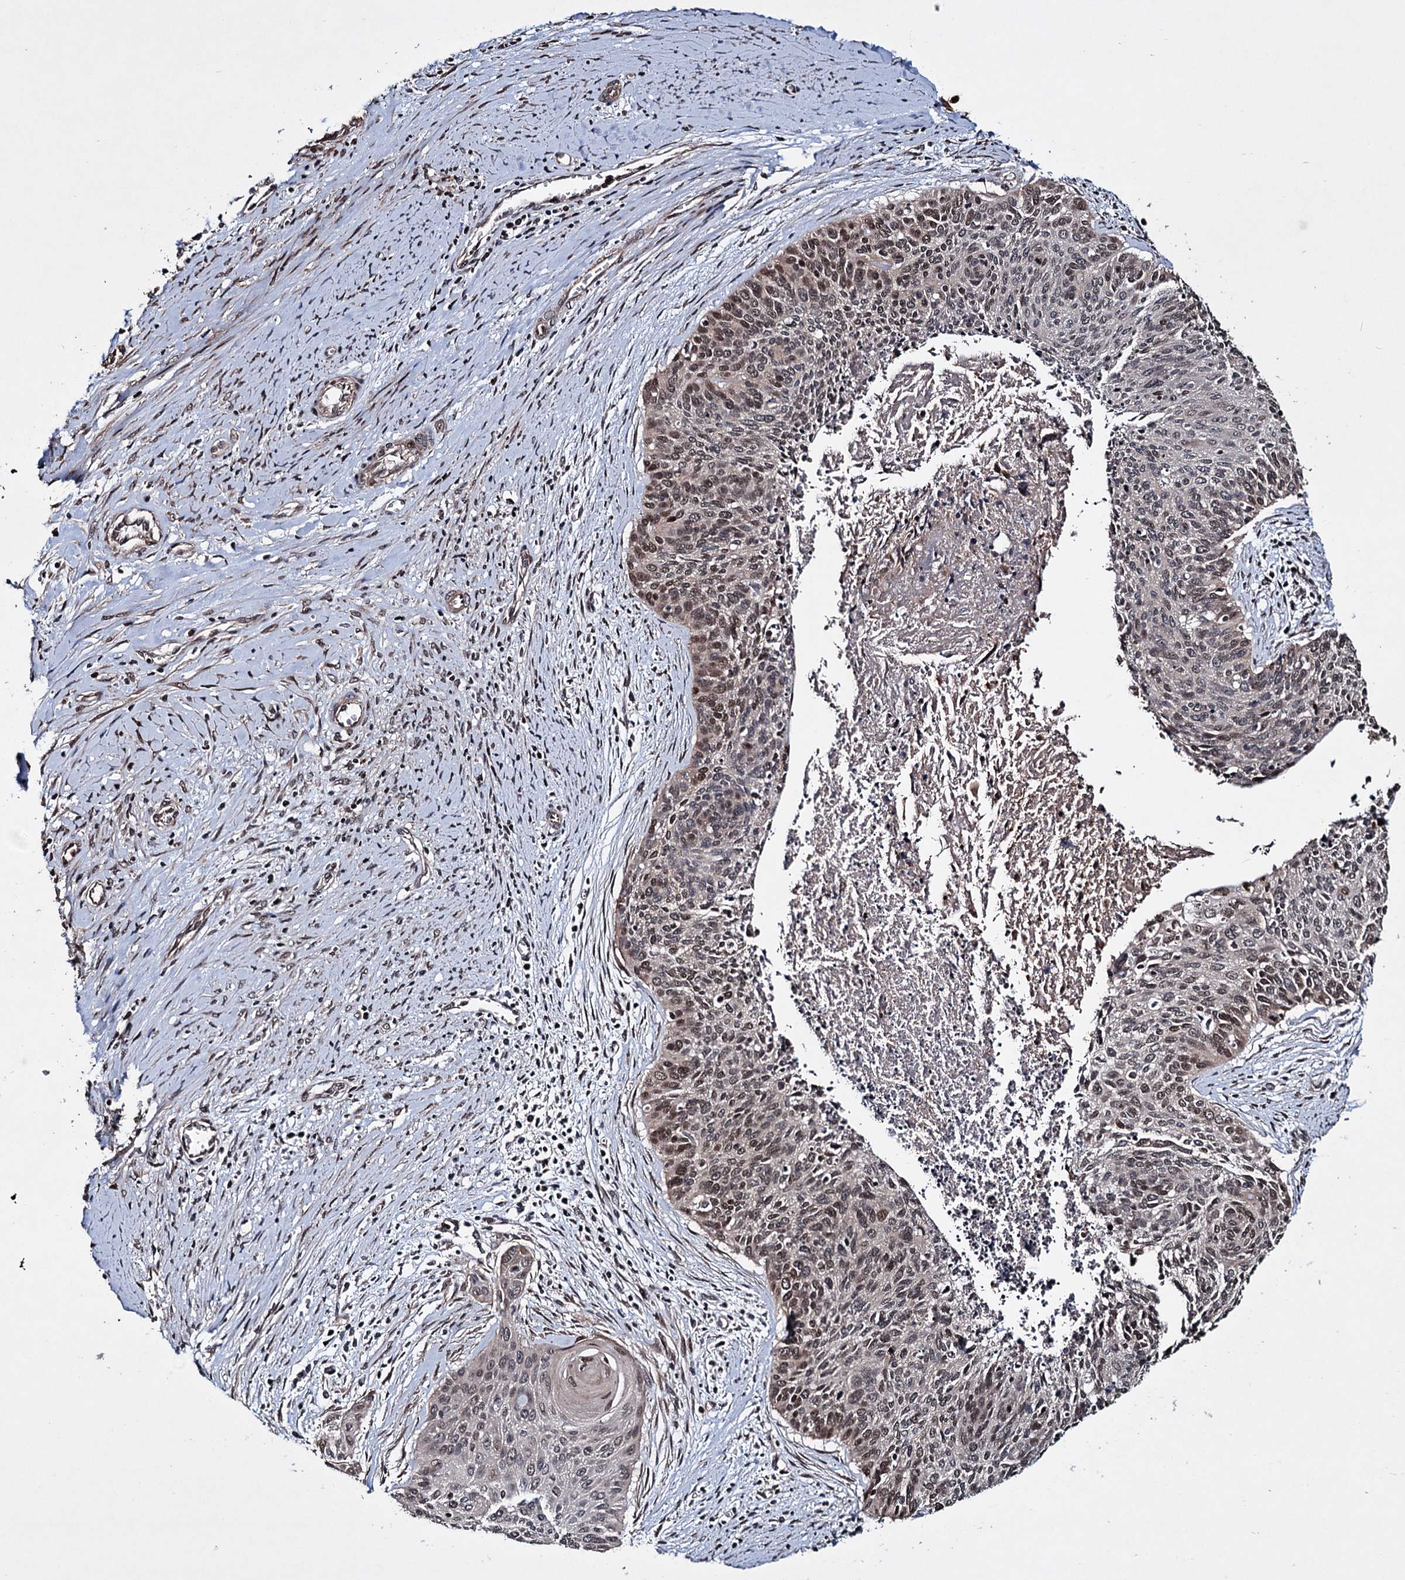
{"staining": {"intensity": "moderate", "quantity": ">75%", "location": "nuclear"}, "tissue": "cervical cancer", "cell_type": "Tumor cells", "image_type": "cancer", "snomed": [{"axis": "morphology", "description": "Squamous cell carcinoma, NOS"}, {"axis": "topography", "description": "Cervix"}], "caption": "A histopathology image of human cervical cancer (squamous cell carcinoma) stained for a protein reveals moderate nuclear brown staining in tumor cells.", "gene": "EYA4", "patient": {"sex": "female", "age": 55}}